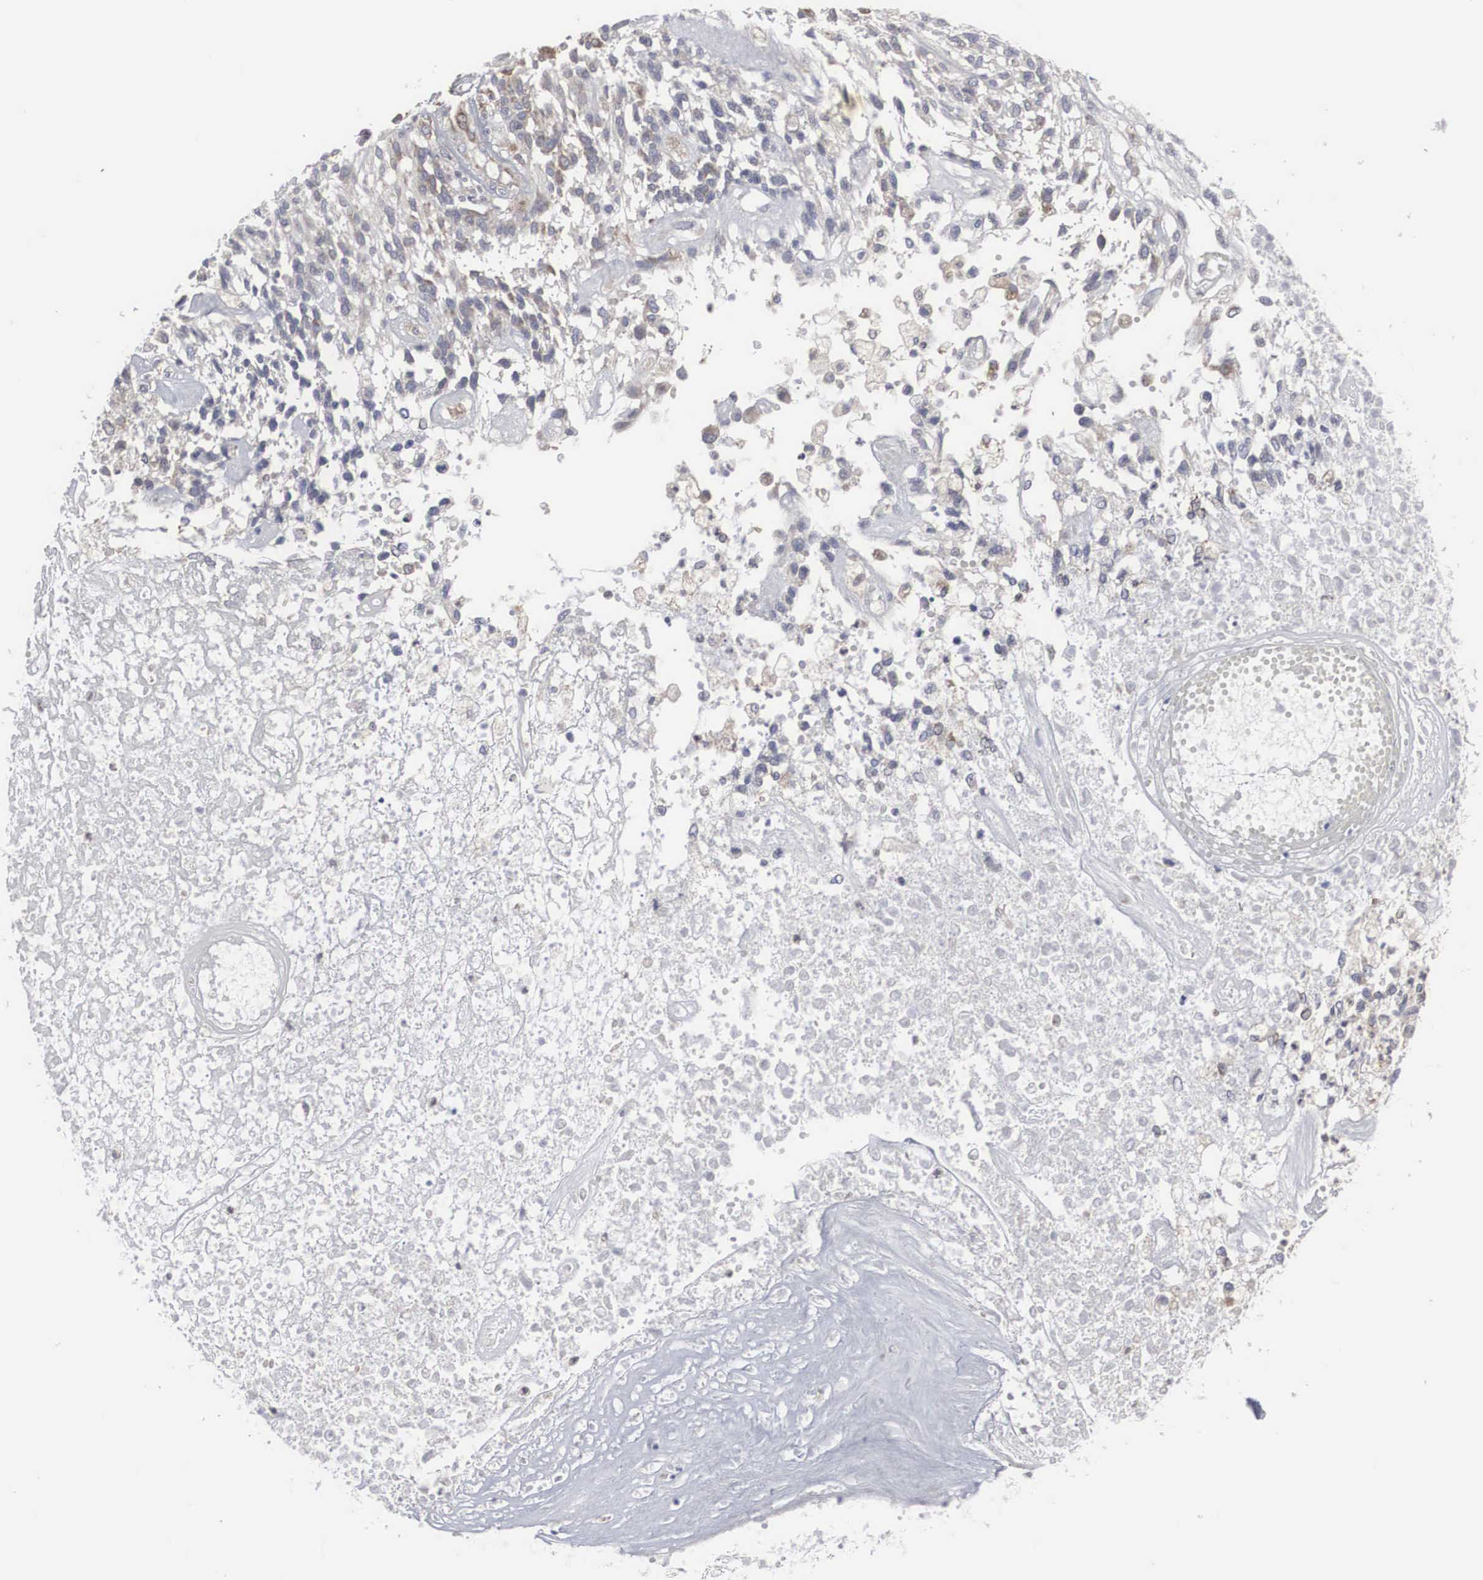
{"staining": {"intensity": "weak", "quantity": "<25%", "location": "cytoplasmic/membranous"}, "tissue": "glioma", "cell_type": "Tumor cells", "image_type": "cancer", "snomed": [{"axis": "morphology", "description": "Glioma, malignant, High grade"}, {"axis": "topography", "description": "Brain"}], "caption": "Immunohistochemistry (IHC) photomicrograph of neoplastic tissue: high-grade glioma (malignant) stained with DAB (3,3'-diaminobenzidine) reveals no significant protein expression in tumor cells.", "gene": "MIA2", "patient": {"sex": "male", "age": 77}}